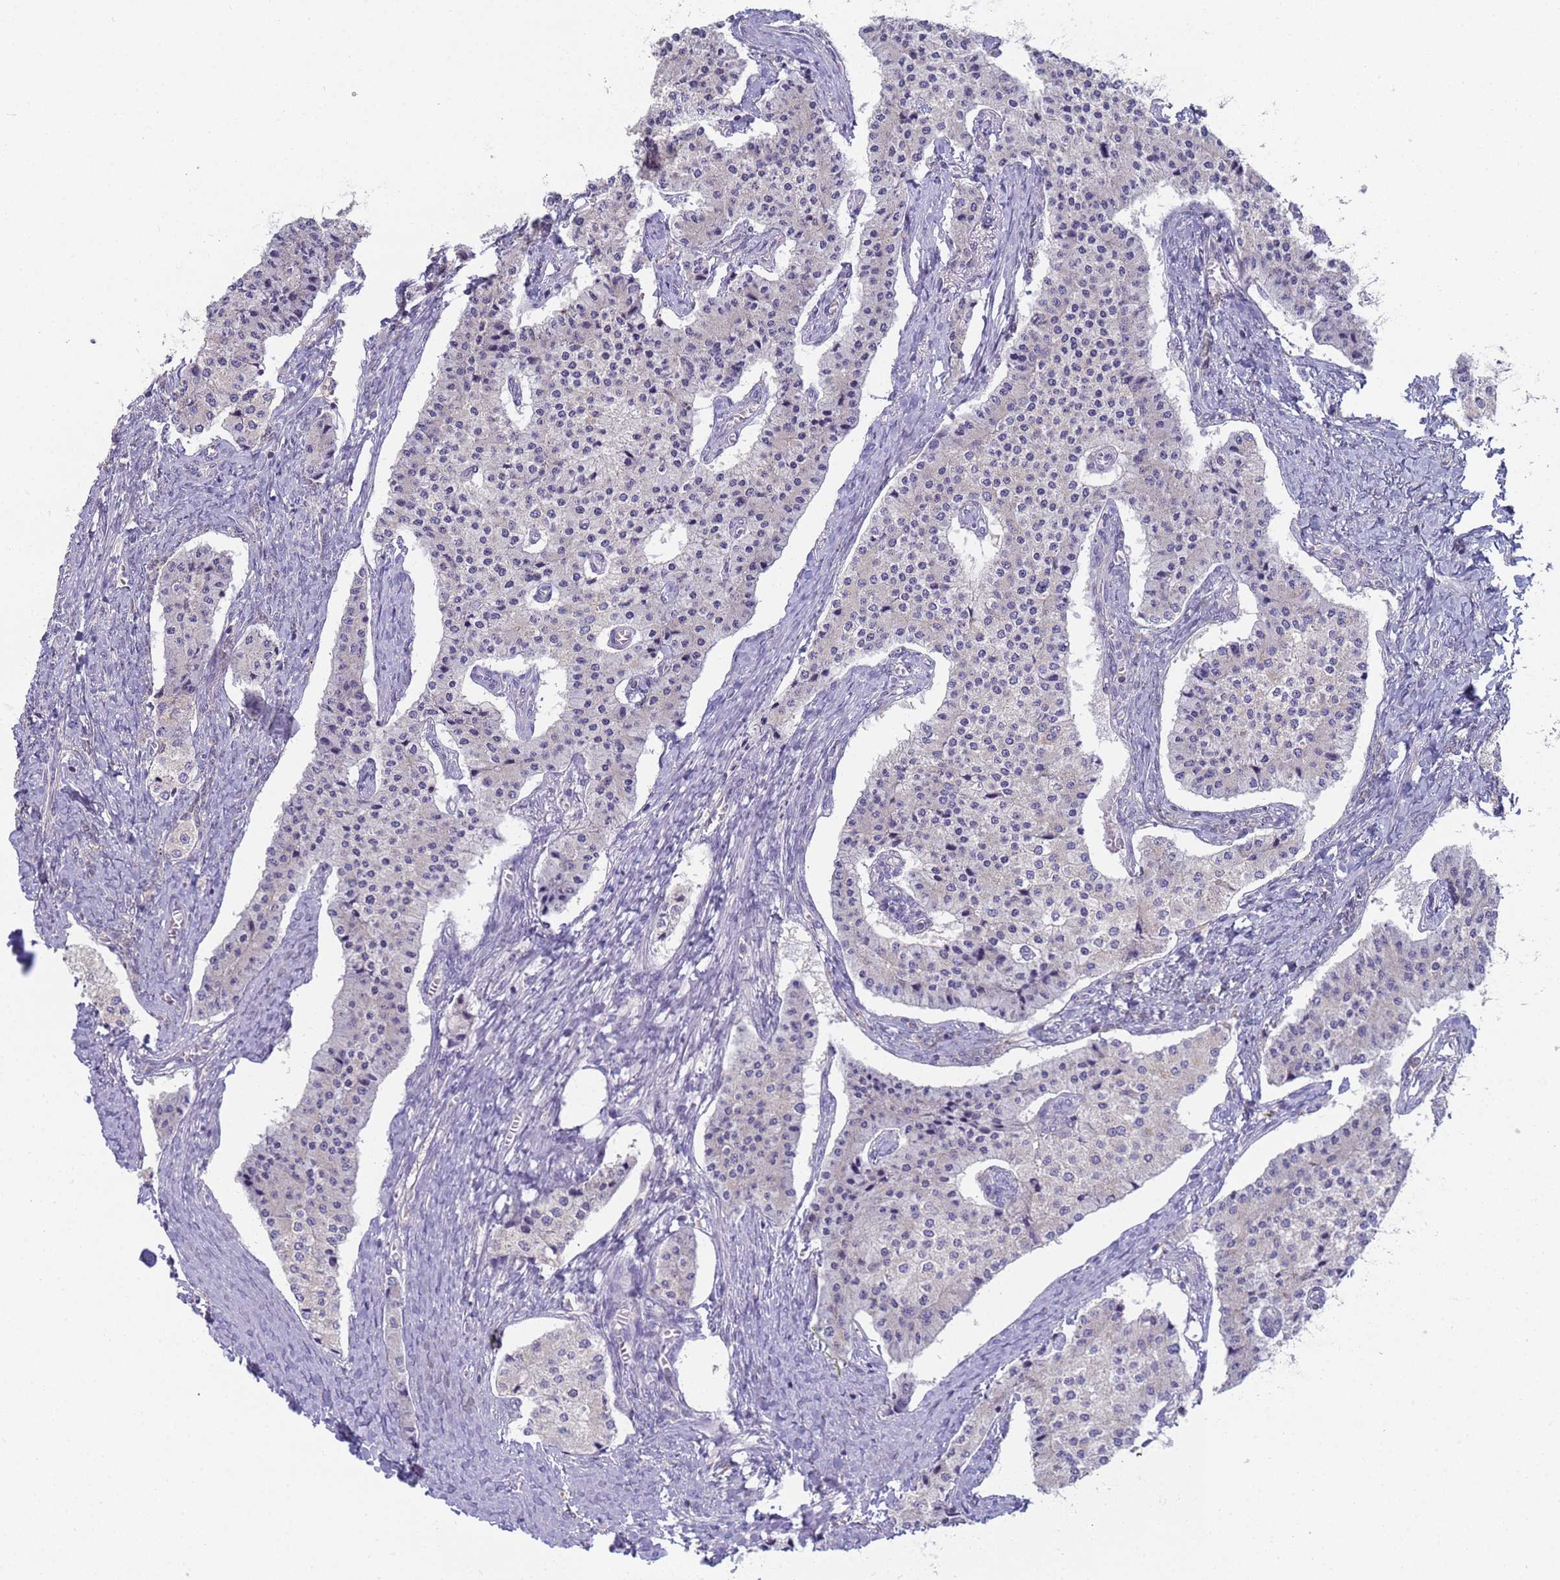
{"staining": {"intensity": "negative", "quantity": "none", "location": "none"}, "tissue": "carcinoid", "cell_type": "Tumor cells", "image_type": "cancer", "snomed": [{"axis": "morphology", "description": "Carcinoid, malignant, NOS"}, {"axis": "topography", "description": "Colon"}], "caption": "This is a micrograph of IHC staining of malignant carcinoid, which shows no expression in tumor cells.", "gene": "CR1", "patient": {"sex": "female", "age": 52}}